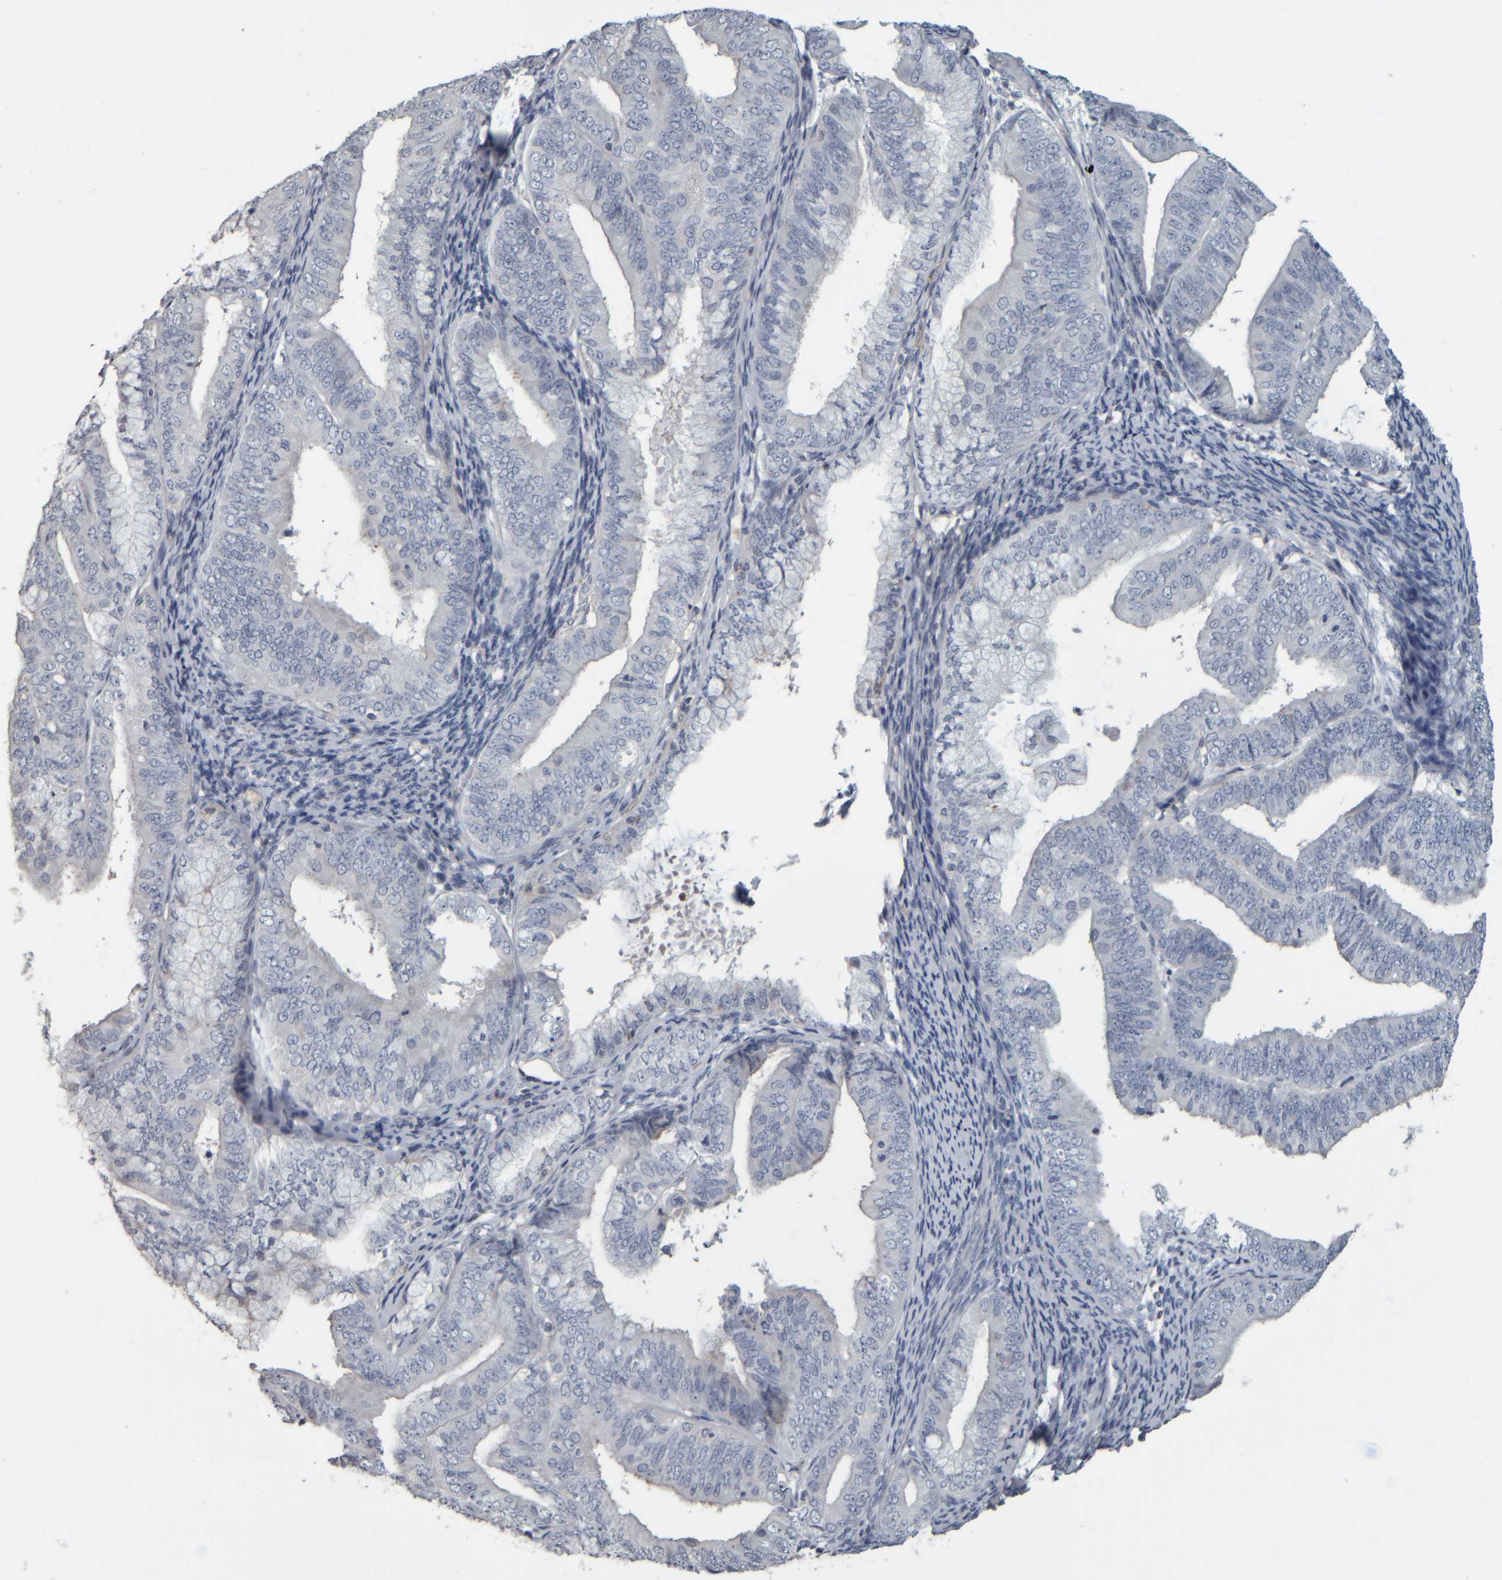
{"staining": {"intensity": "negative", "quantity": "none", "location": "none"}, "tissue": "endometrial cancer", "cell_type": "Tumor cells", "image_type": "cancer", "snomed": [{"axis": "morphology", "description": "Adenocarcinoma, NOS"}, {"axis": "topography", "description": "Endometrium"}], "caption": "Immunohistochemical staining of endometrial adenocarcinoma reveals no significant staining in tumor cells. (Stains: DAB (3,3'-diaminobenzidine) IHC with hematoxylin counter stain, Microscopy: brightfield microscopy at high magnification).", "gene": "CAVIN4", "patient": {"sex": "female", "age": 63}}